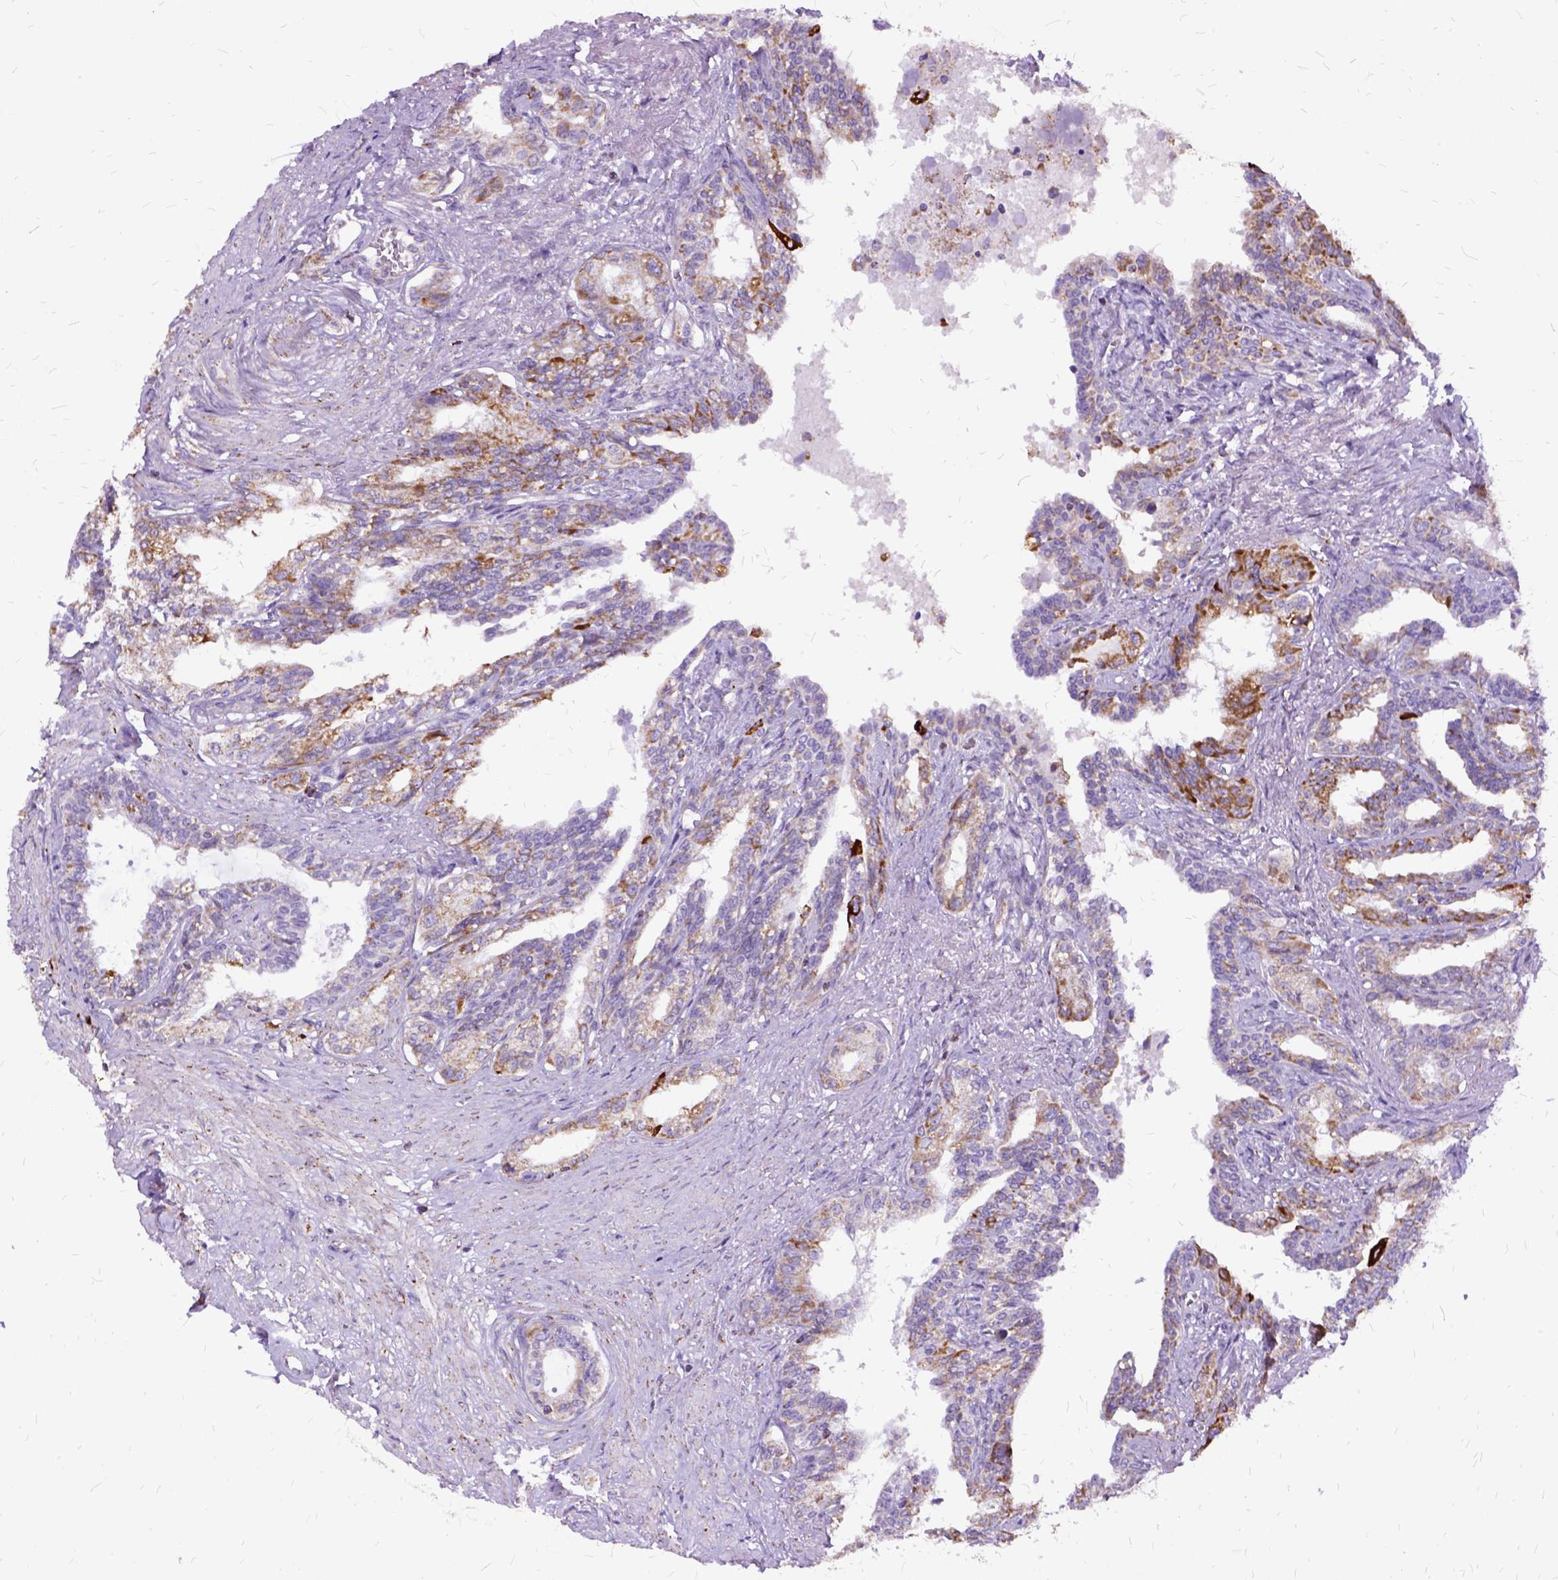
{"staining": {"intensity": "strong", "quantity": "25%-75%", "location": "cytoplasmic/membranous"}, "tissue": "seminal vesicle", "cell_type": "Glandular cells", "image_type": "normal", "snomed": [{"axis": "morphology", "description": "Normal tissue, NOS"}, {"axis": "morphology", "description": "Urothelial carcinoma, NOS"}, {"axis": "topography", "description": "Urinary bladder"}, {"axis": "topography", "description": "Seminal veicle"}], "caption": "A photomicrograph showing strong cytoplasmic/membranous positivity in about 25%-75% of glandular cells in normal seminal vesicle, as visualized by brown immunohistochemical staining.", "gene": "OXCT1", "patient": {"sex": "male", "age": 76}}